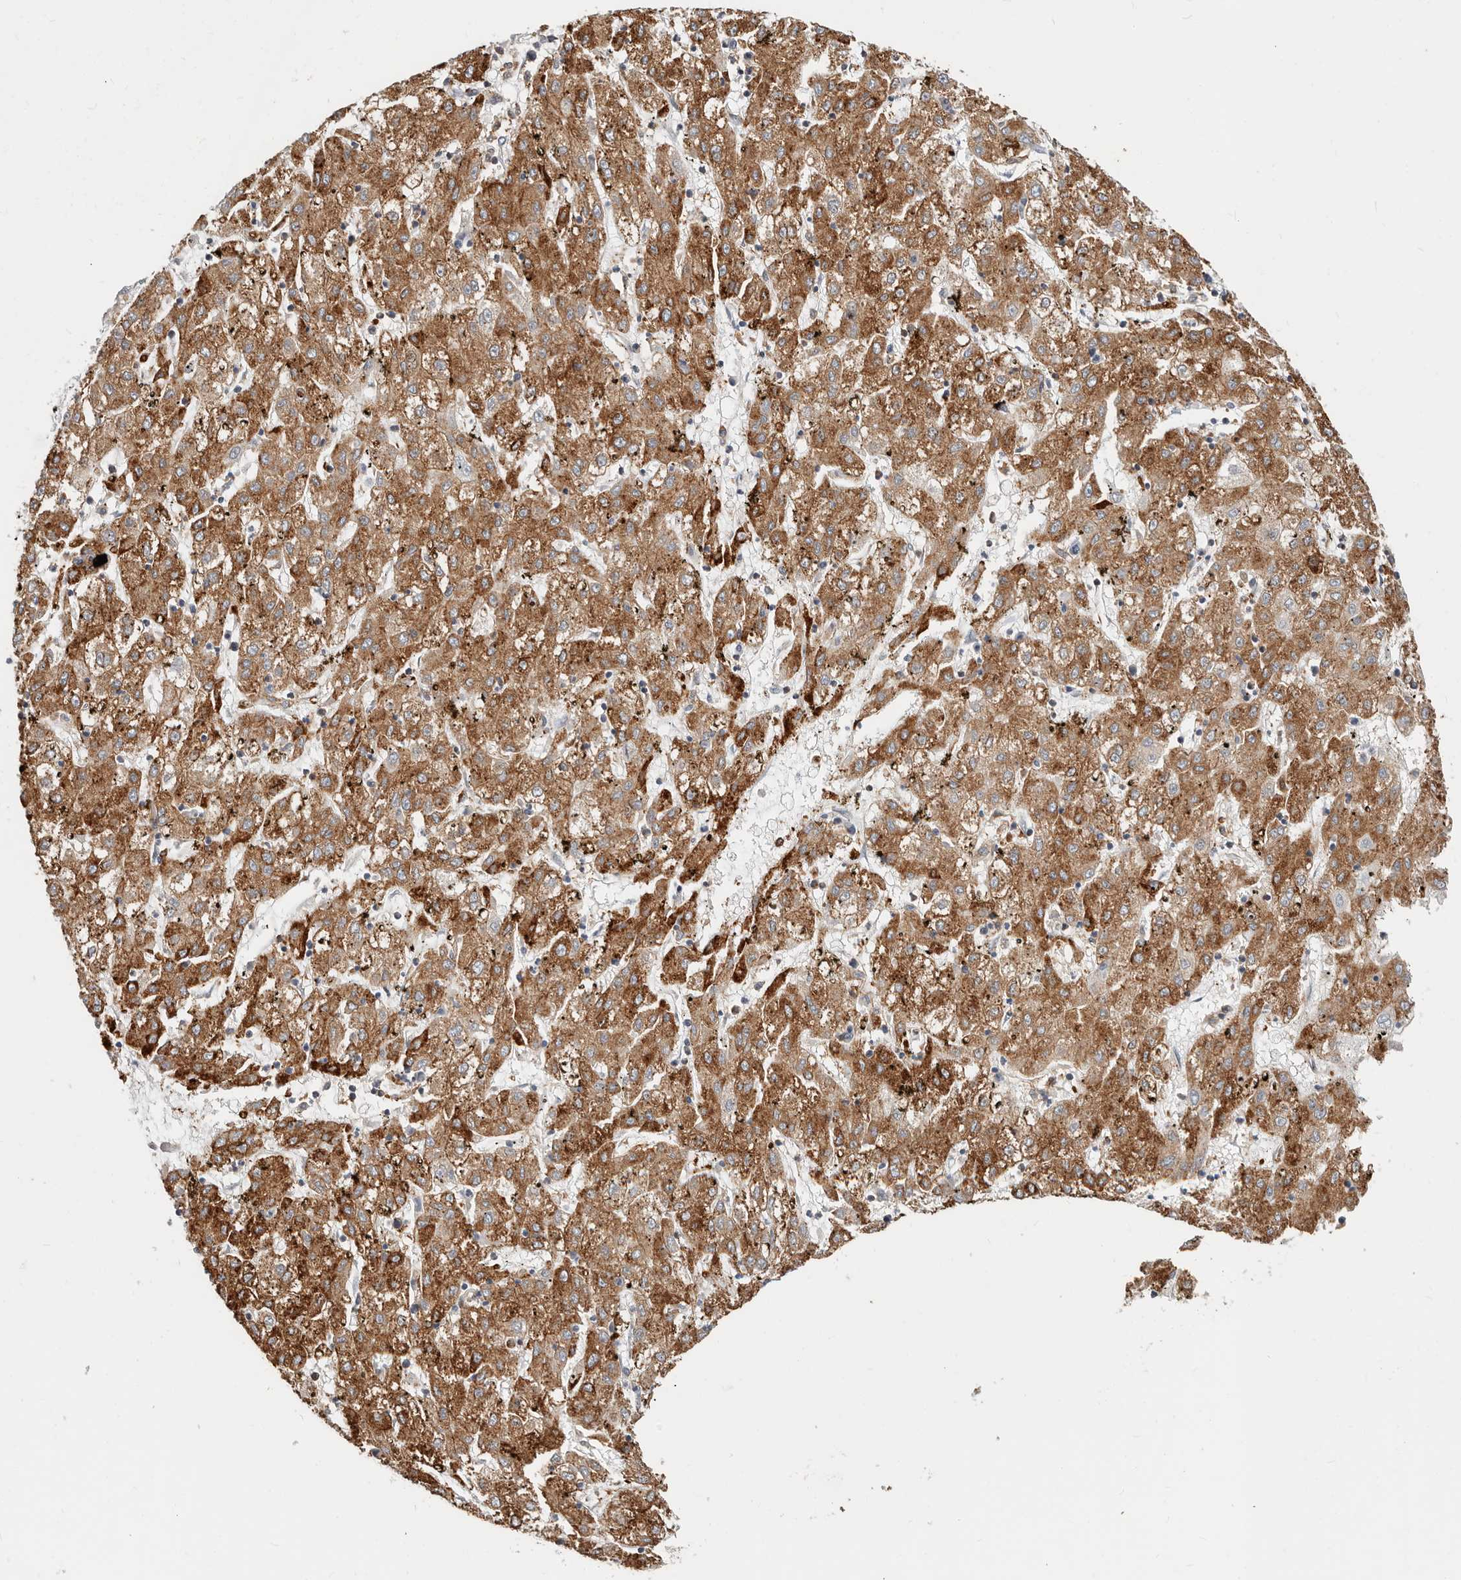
{"staining": {"intensity": "strong", "quantity": ">75%", "location": "cytoplasmic/membranous"}, "tissue": "liver cancer", "cell_type": "Tumor cells", "image_type": "cancer", "snomed": [{"axis": "morphology", "description": "Carcinoma, Hepatocellular, NOS"}, {"axis": "topography", "description": "Liver"}], "caption": "Protein staining demonstrates strong cytoplasmic/membranous positivity in approximately >75% of tumor cells in hepatocellular carcinoma (liver).", "gene": "TMEM63B", "patient": {"sex": "male", "age": 72}}